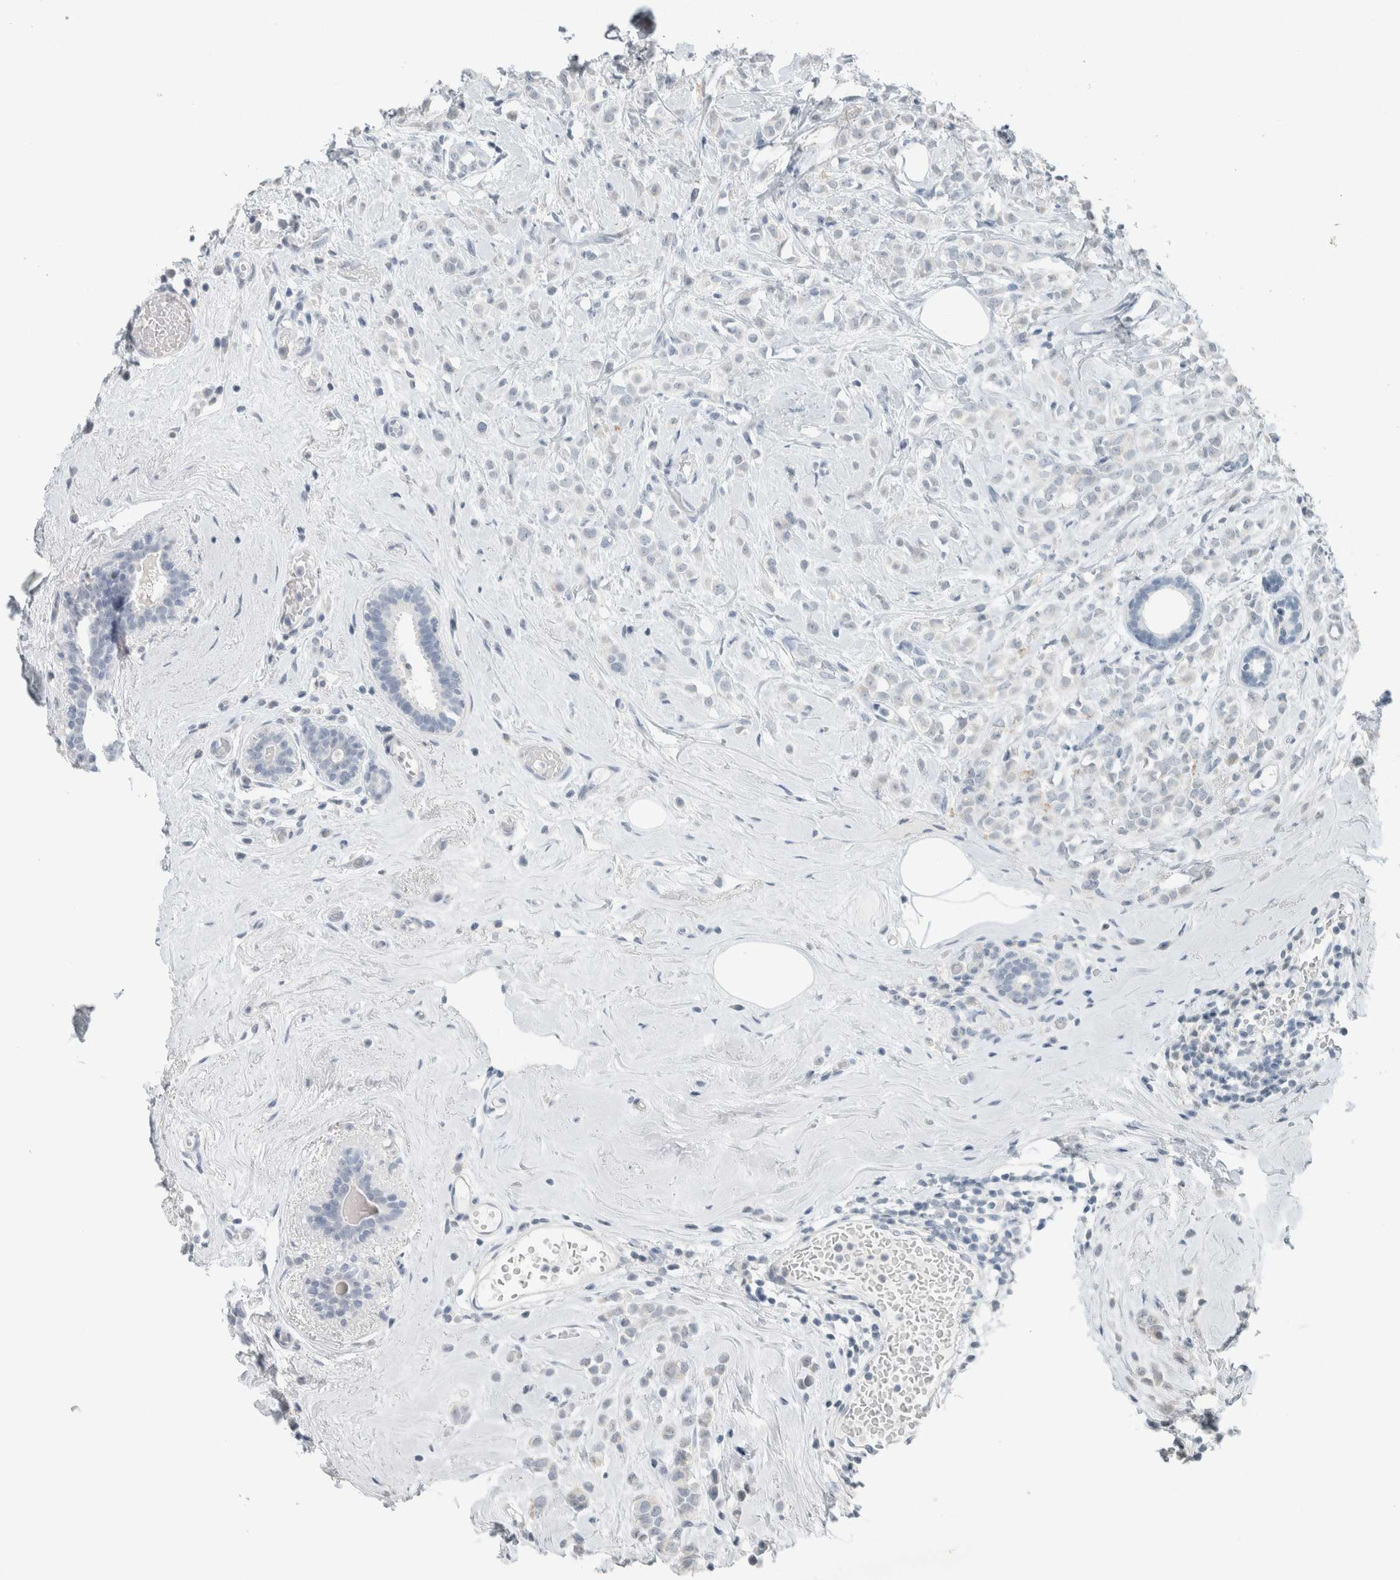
{"staining": {"intensity": "negative", "quantity": "none", "location": "none"}, "tissue": "breast cancer", "cell_type": "Tumor cells", "image_type": "cancer", "snomed": [{"axis": "morphology", "description": "Lobular carcinoma"}, {"axis": "topography", "description": "Breast"}], "caption": "Protein analysis of lobular carcinoma (breast) shows no significant expression in tumor cells. (DAB IHC, high magnification).", "gene": "TRIT1", "patient": {"sex": "female", "age": 47}}